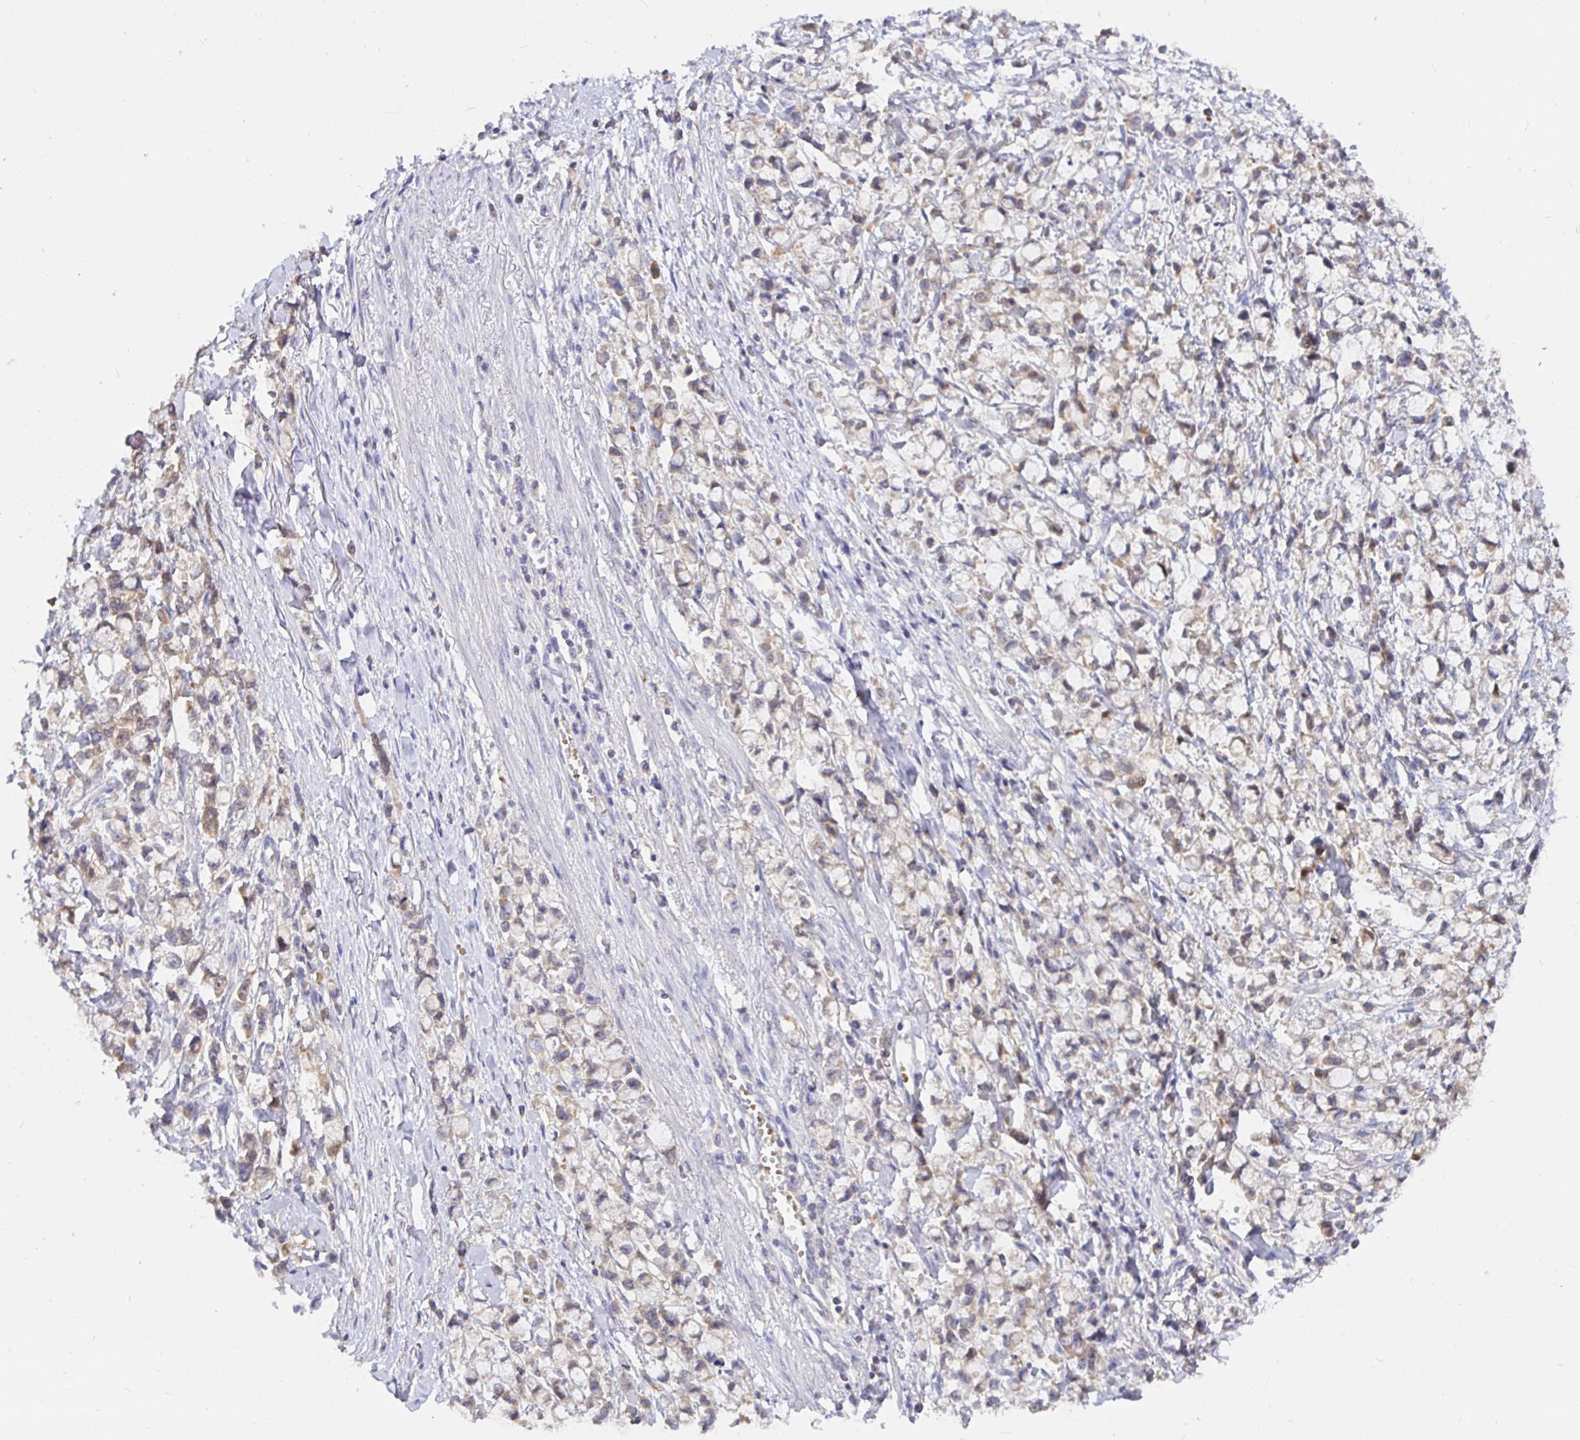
{"staining": {"intensity": "weak", "quantity": "<25%", "location": "cytoplasmic/membranous"}, "tissue": "stomach cancer", "cell_type": "Tumor cells", "image_type": "cancer", "snomed": [{"axis": "morphology", "description": "Adenocarcinoma, NOS"}, {"axis": "topography", "description": "Stomach"}], "caption": "This photomicrograph is of stomach cancer stained with immunohistochemistry (IHC) to label a protein in brown with the nuclei are counter-stained blue. There is no expression in tumor cells.", "gene": "KIF21A", "patient": {"sex": "female", "age": 81}}